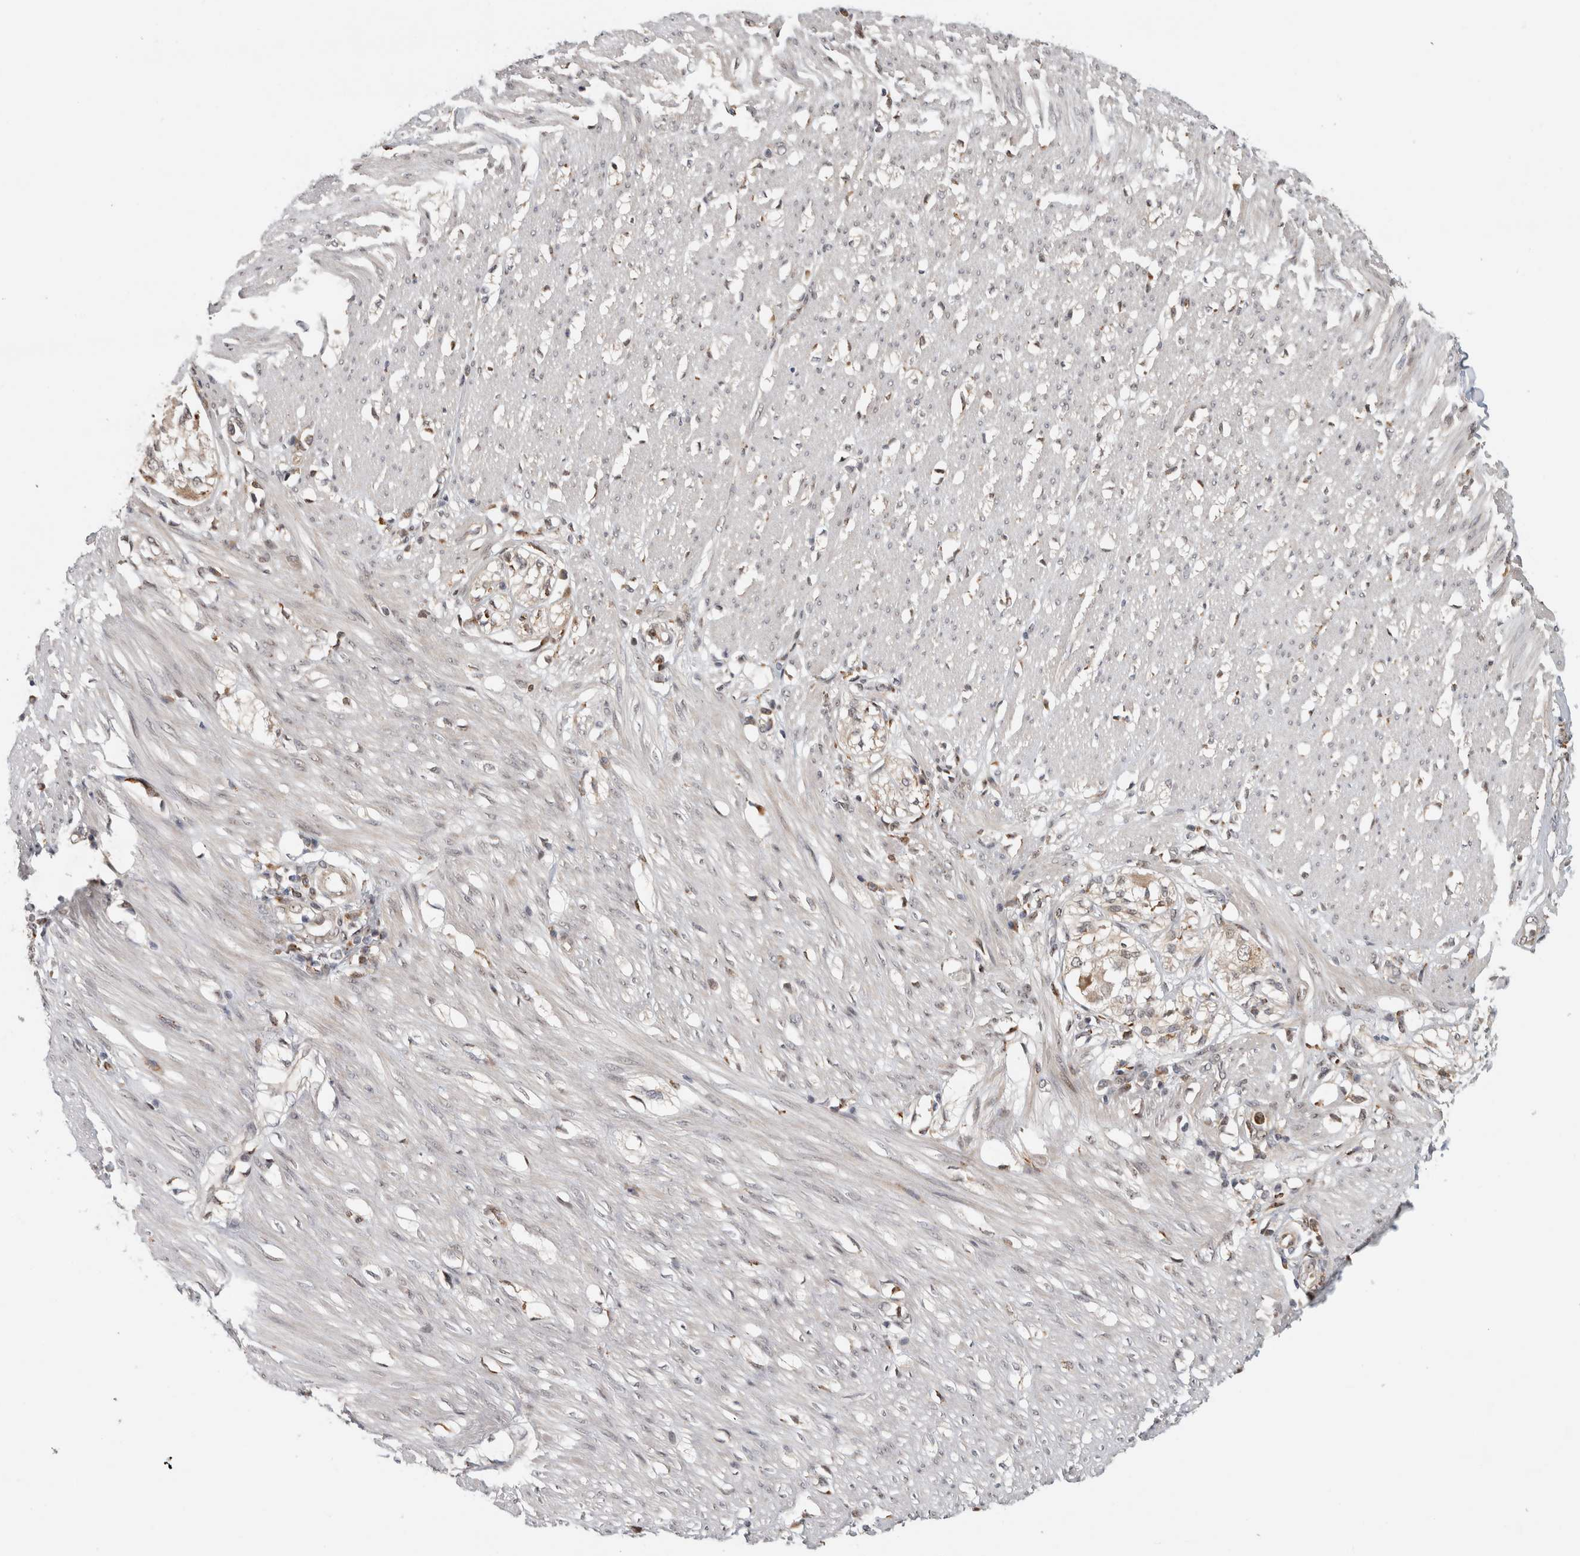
{"staining": {"intensity": "moderate", "quantity": ">75%", "location": "nuclear"}, "tissue": "smooth muscle", "cell_type": "Smooth muscle cells", "image_type": "normal", "snomed": [{"axis": "morphology", "description": "Normal tissue, NOS"}, {"axis": "morphology", "description": "Adenocarcinoma, NOS"}, {"axis": "topography", "description": "Colon"}, {"axis": "topography", "description": "Peripheral nerve tissue"}], "caption": "This histopathology image reveals immunohistochemistry (IHC) staining of unremarkable smooth muscle, with medium moderate nuclear positivity in approximately >75% of smooth muscle cells.", "gene": "NAB2", "patient": {"sex": "male", "age": 14}}